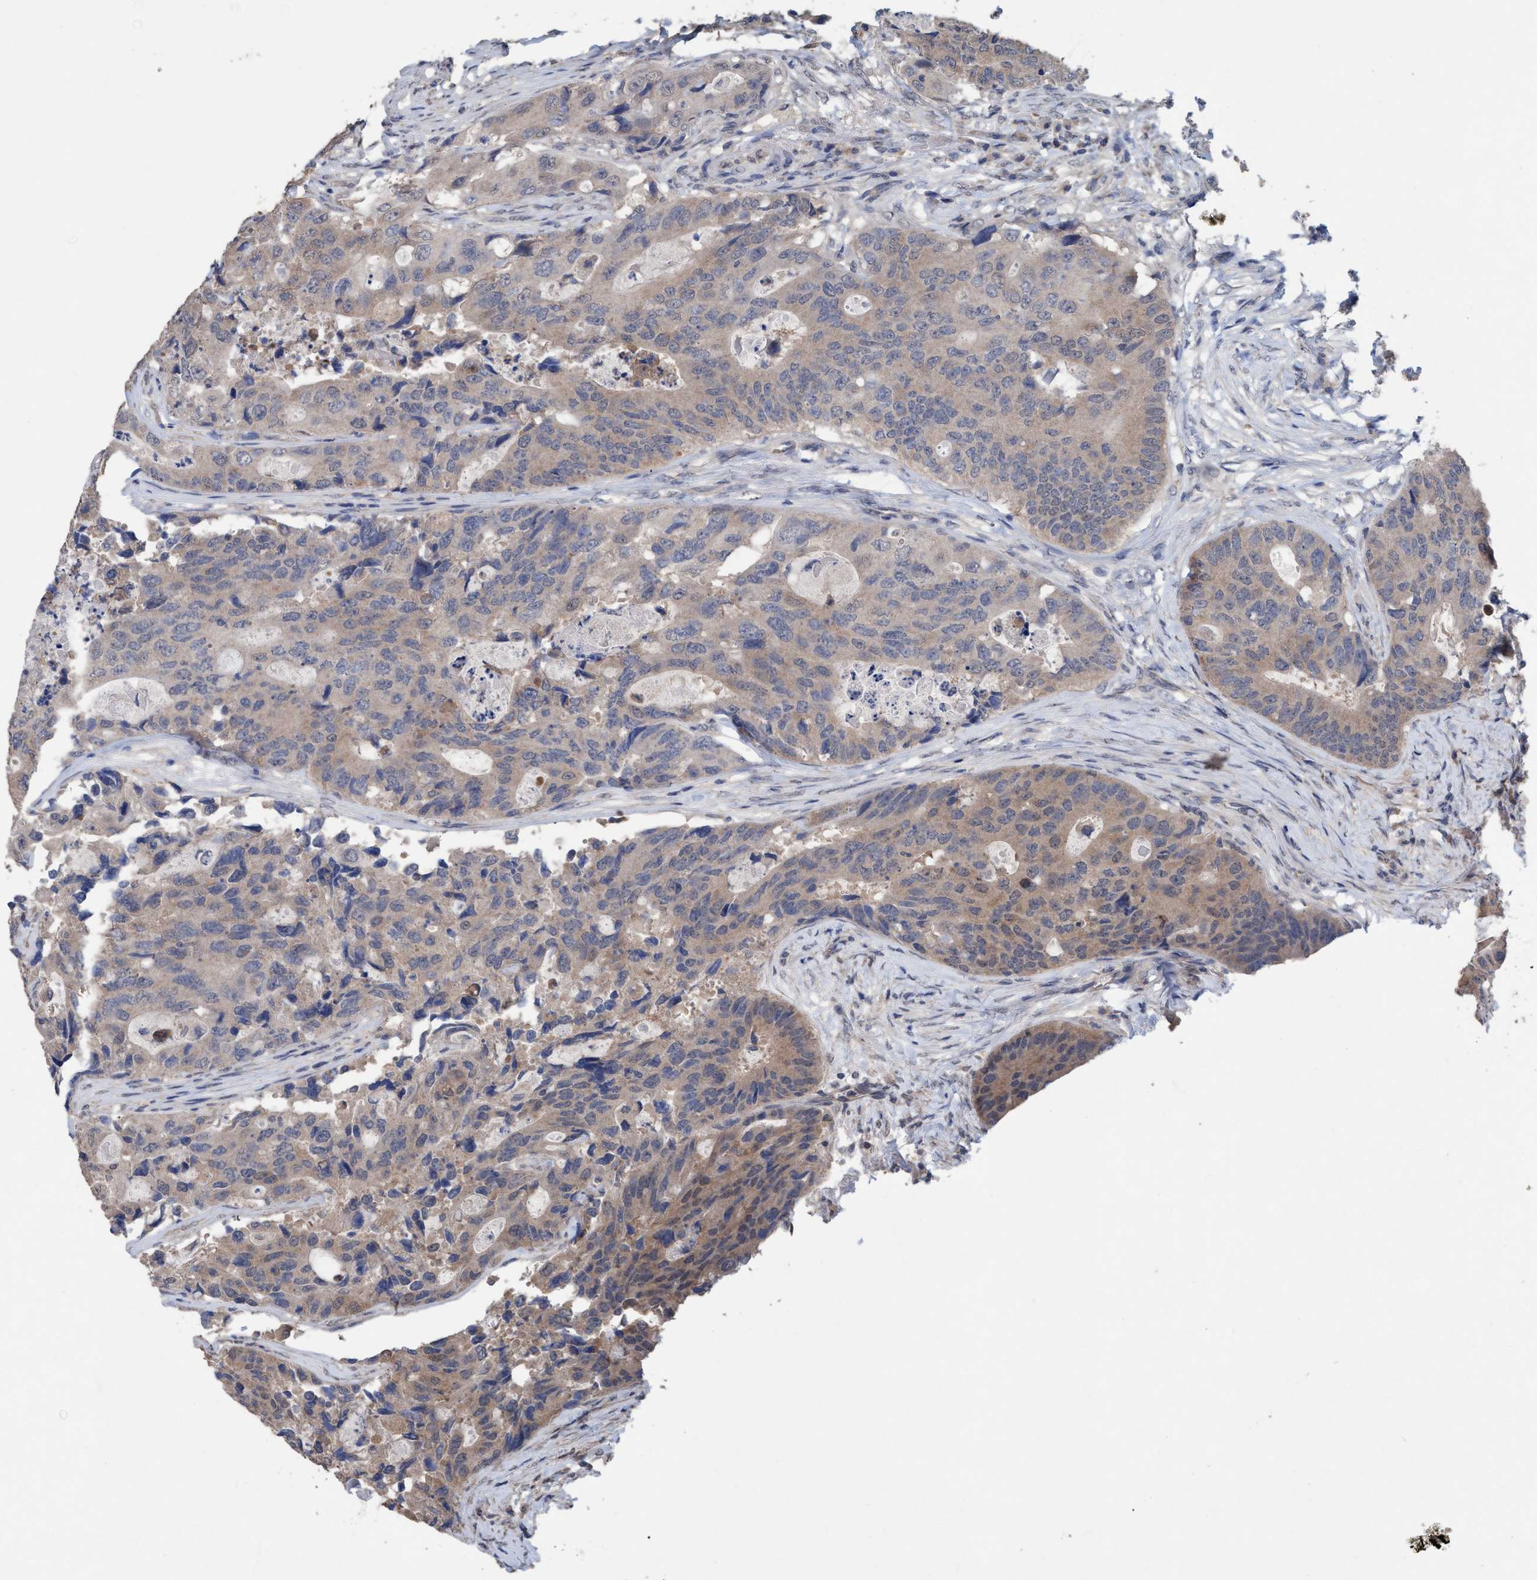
{"staining": {"intensity": "weak", "quantity": "25%-75%", "location": "cytoplasmic/membranous"}, "tissue": "colorectal cancer", "cell_type": "Tumor cells", "image_type": "cancer", "snomed": [{"axis": "morphology", "description": "Adenocarcinoma, NOS"}, {"axis": "topography", "description": "Colon"}], "caption": "This is a micrograph of IHC staining of colorectal adenocarcinoma, which shows weak expression in the cytoplasmic/membranous of tumor cells.", "gene": "GLOD4", "patient": {"sex": "male", "age": 71}}